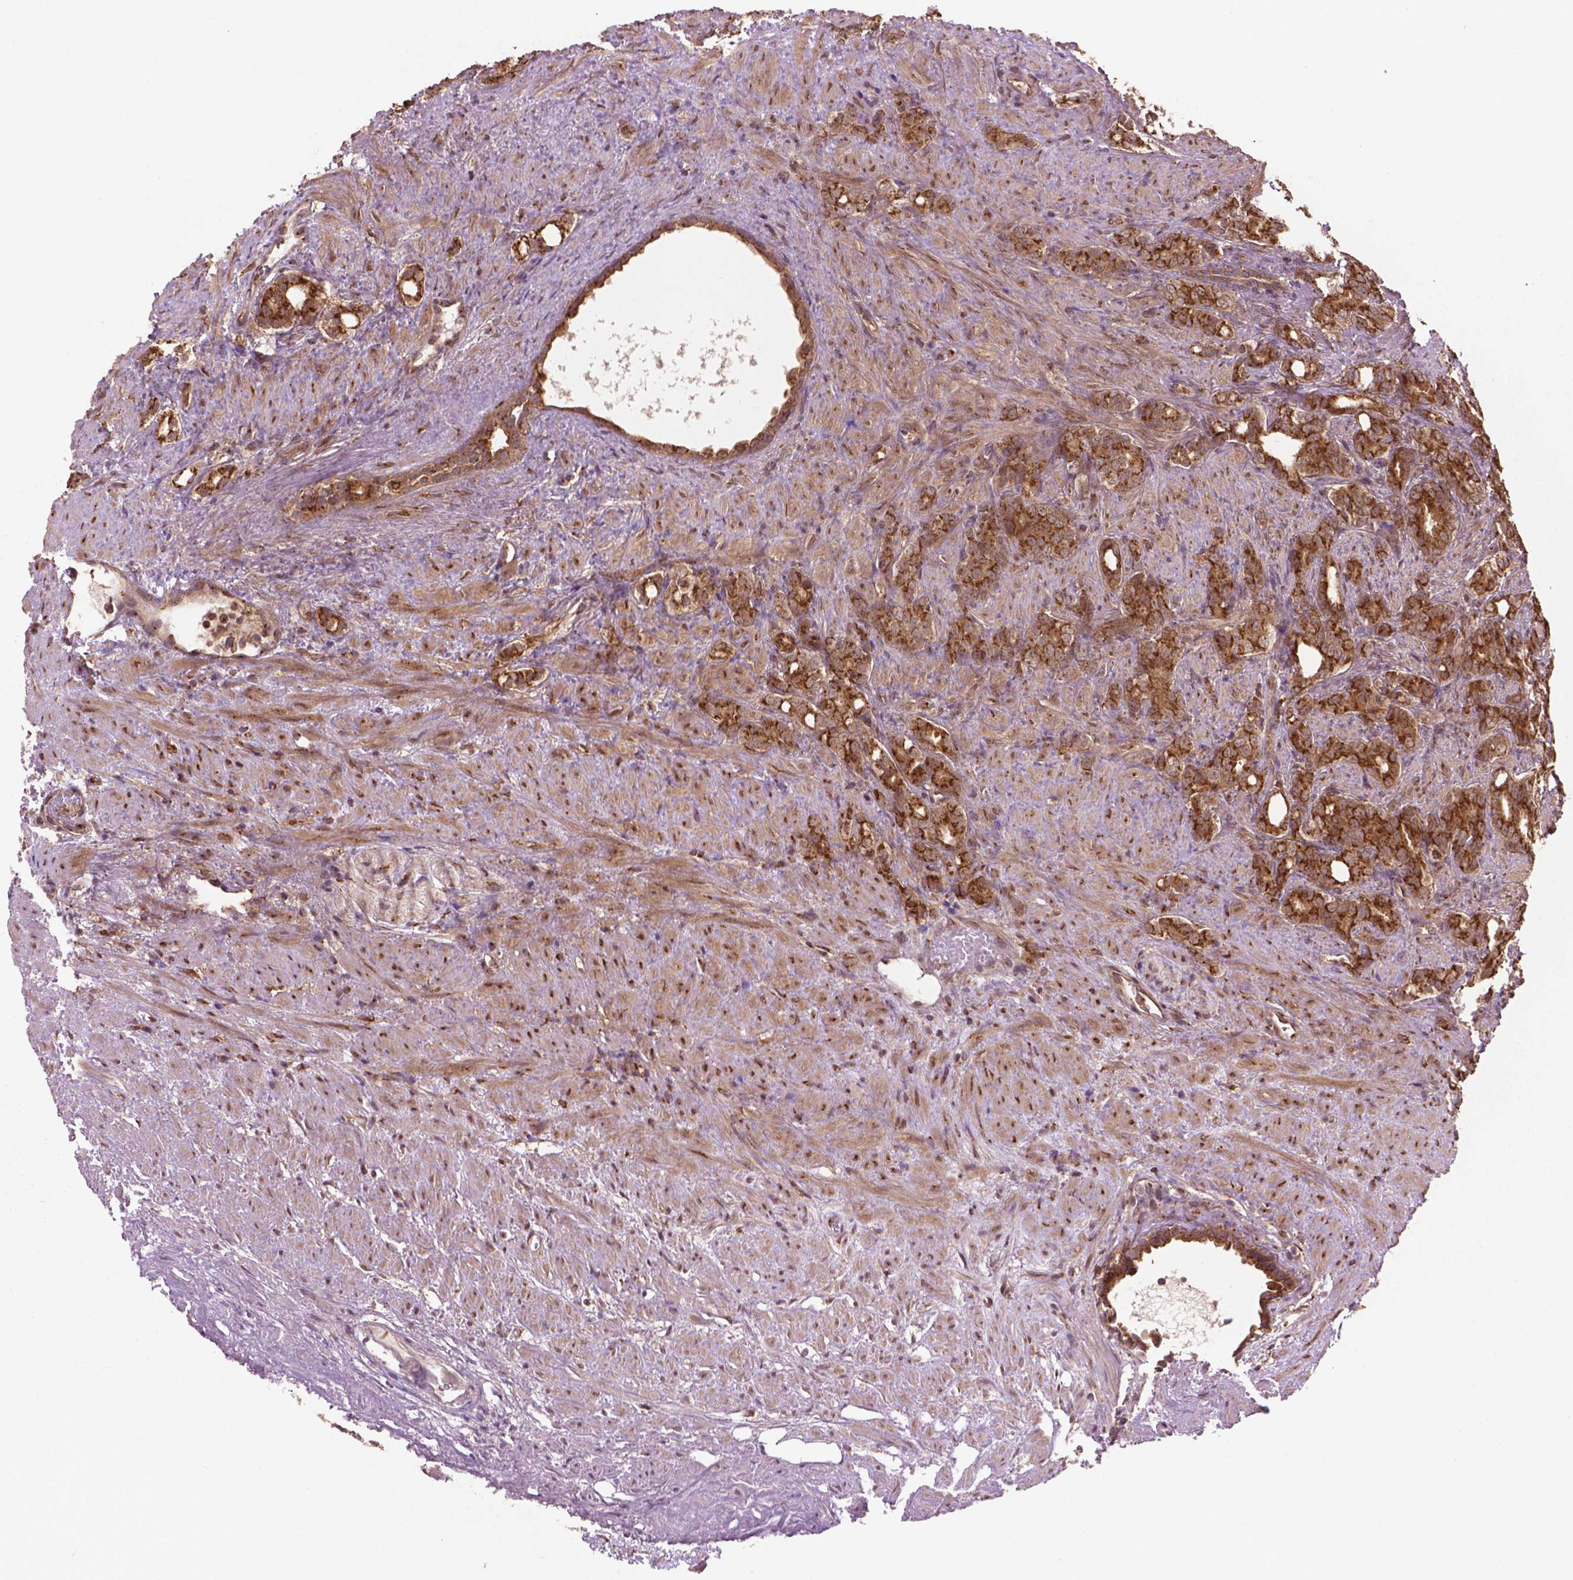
{"staining": {"intensity": "moderate", "quantity": ">75%", "location": "cytoplasmic/membranous"}, "tissue": "prostate cancer", "cell_type": "Tumor cells", "image_type": "cancer", "snomed": [{"axis": "morphology", "description": "Adenocarcinoma, High grade"}, {"axis": "topography", "description": "Prostate"}], "caption": "Prostate cancer (adenocarcinoma (high-grade)) stained for a protein exhibits moderate cytoplasmic/membranous positivity in tumor cells.", "gene": "PPP1CB", "patient": {"sex": "male", "age": 84}}